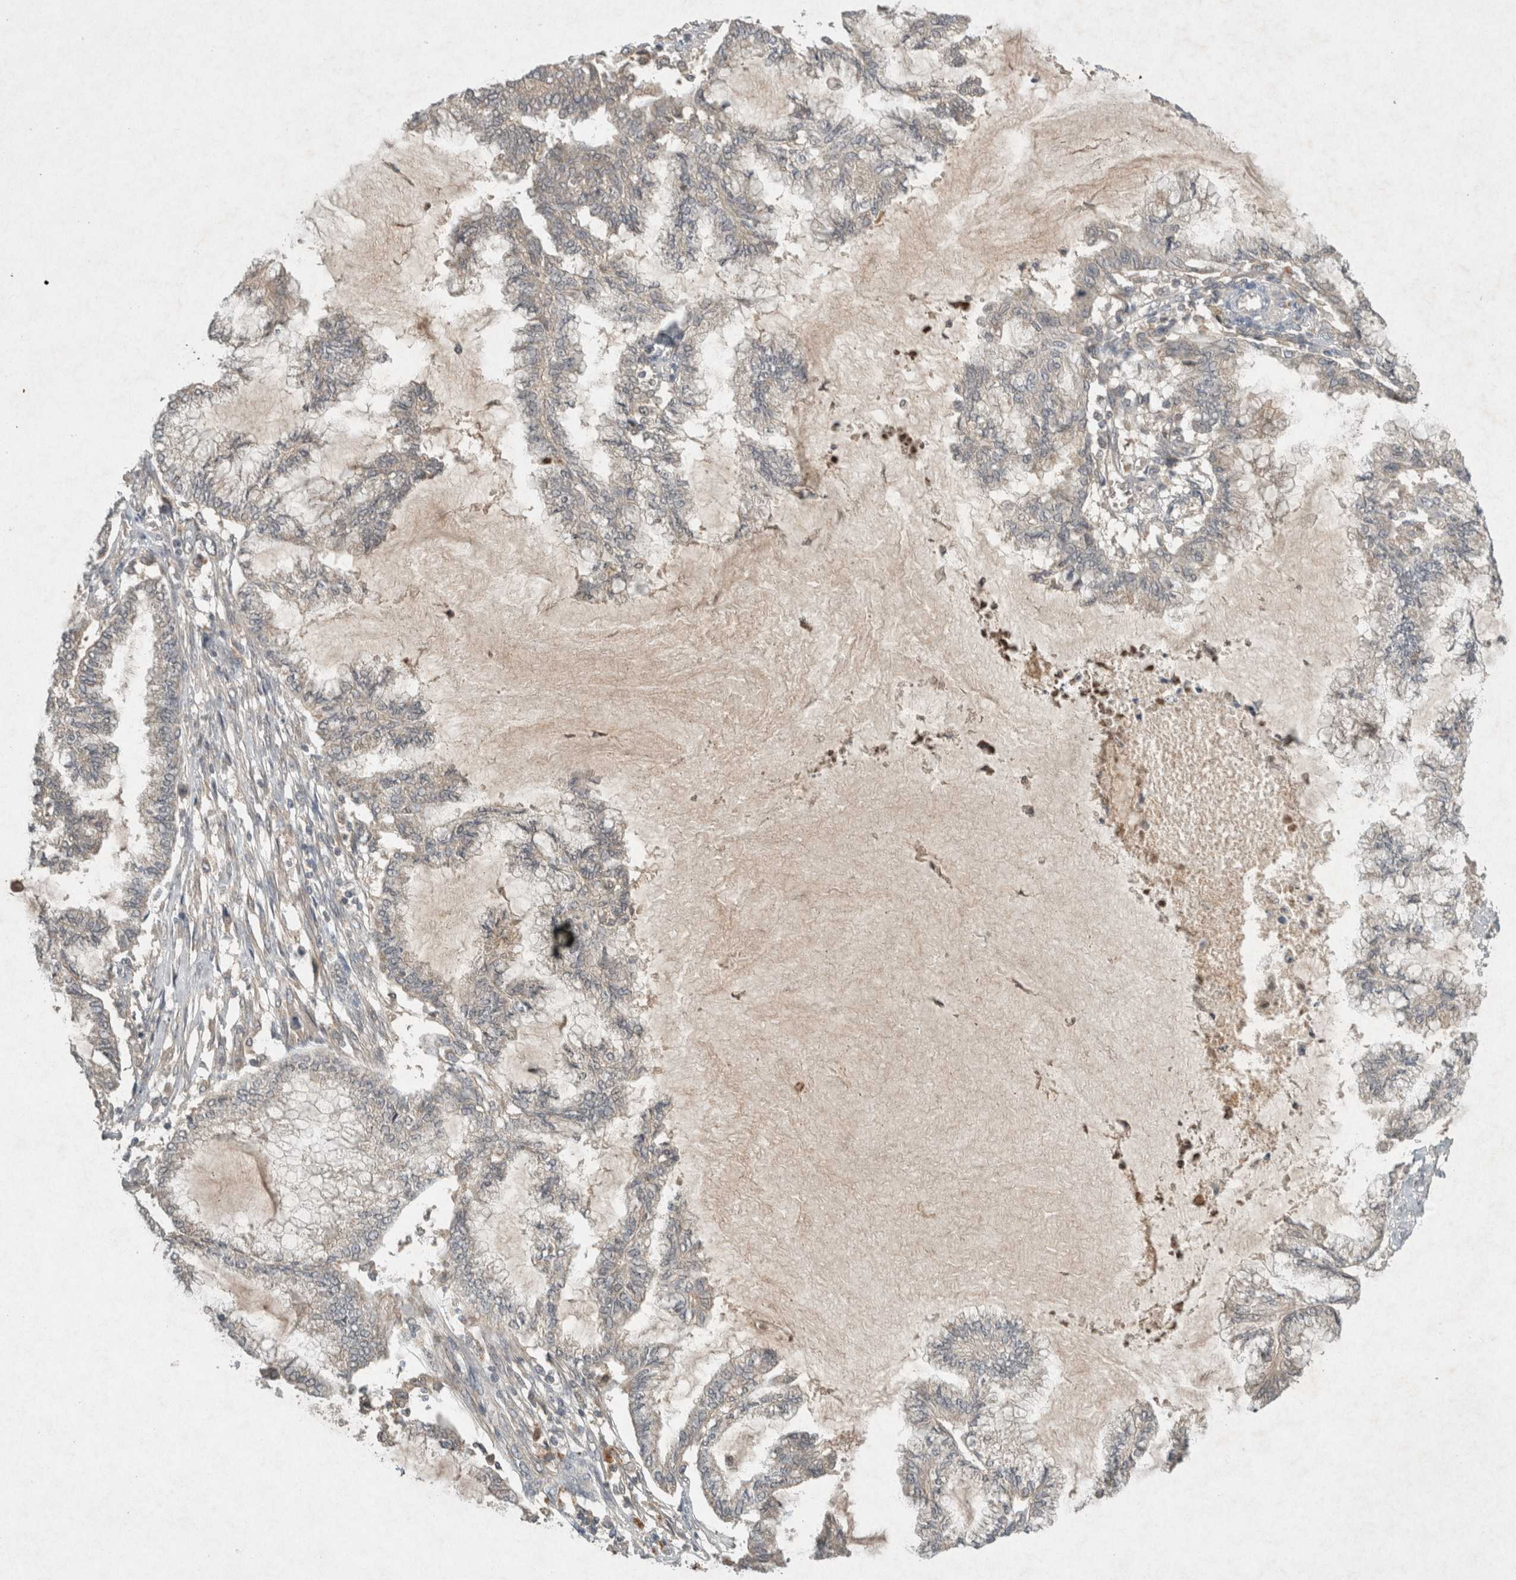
{"staining": {"intensity": "weak", "quantity": "25%-75%", "location": "cytoplasmic/membranous"}, "tissue": "endometrial cancer", "cell_type": "Tumor cells", "image_type": "cancer", "snomed": [{"axis": "morphology", "description": "Adenocarcinoma, NOS"}, {"axis": "topography", "description": "Endometrium"}], "caption": "A histopathology image of endometrial cancer (adenocarcinoma) stained for a protein displays weak cytoplasmic/membranous brown staining in tumor cells. The staining is performed using DAB brown chromogen to label protein expression. The nuclei are counter-stained blue using hematoxylin.", "gene": "LOXL2", "patient": {"sex": "female", "age": 86}}